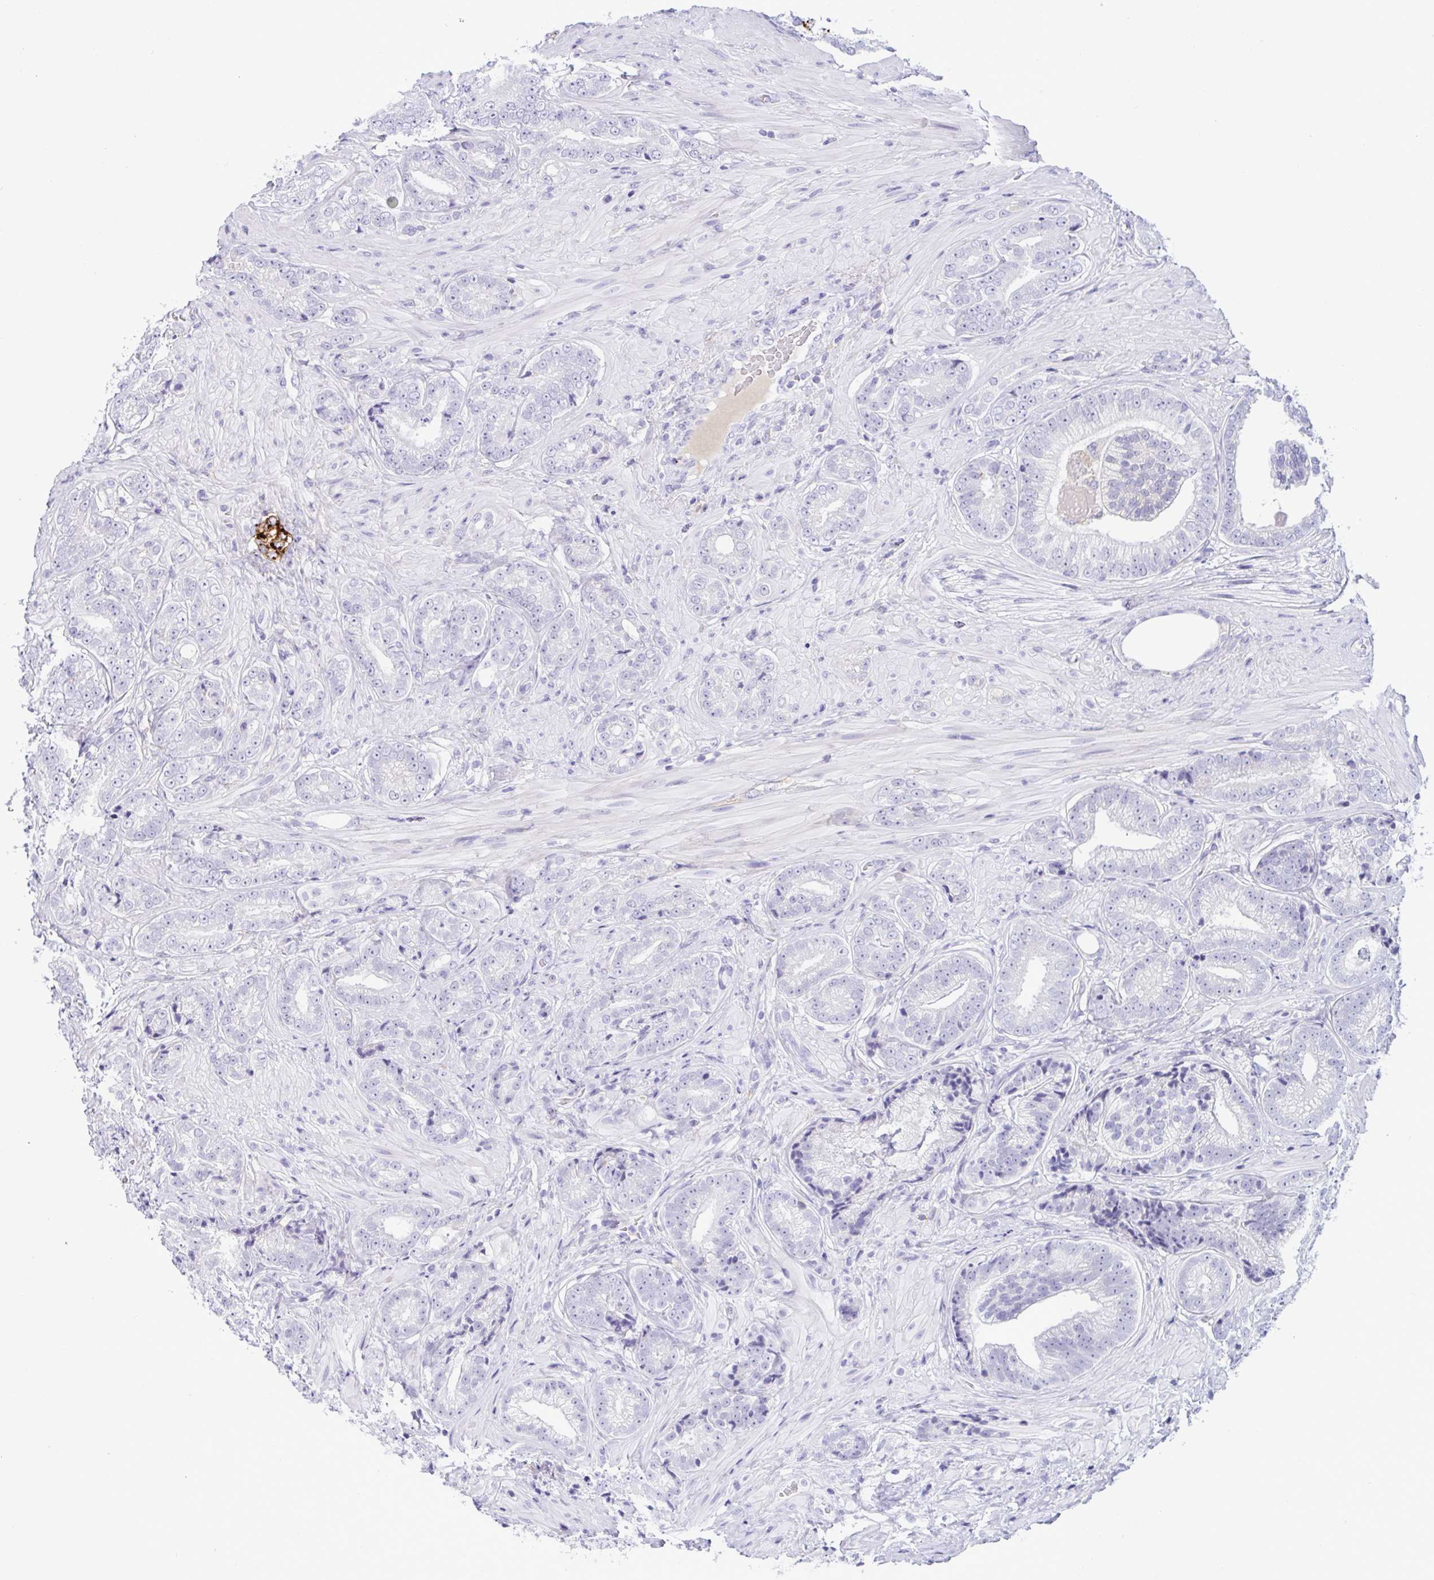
{"staining": {"intensity": "negative", "quantity": "none", "location": "none"}, "tissue": "prostate cancer", "cell_type": "Tumor cells", "image_type": "cancer", "snomed": [{"axis": "morphology", "description": "Adenocarcinoma, Low grade"}, {"axis": "topography", "description": "Prostate"}], "caption": "Immunohistochemistry histopathology image of prostate cancer (low-grade adenocarcinoma) stained for a protein (brown), which demonstrates no expression in tumor cells. (Brightfield microscopy of DAB (3,3'-diaminobenzidine) IHC at high magnification).", "gene": "SREBF1", "patient": {"sex": "male", "age": 61}}